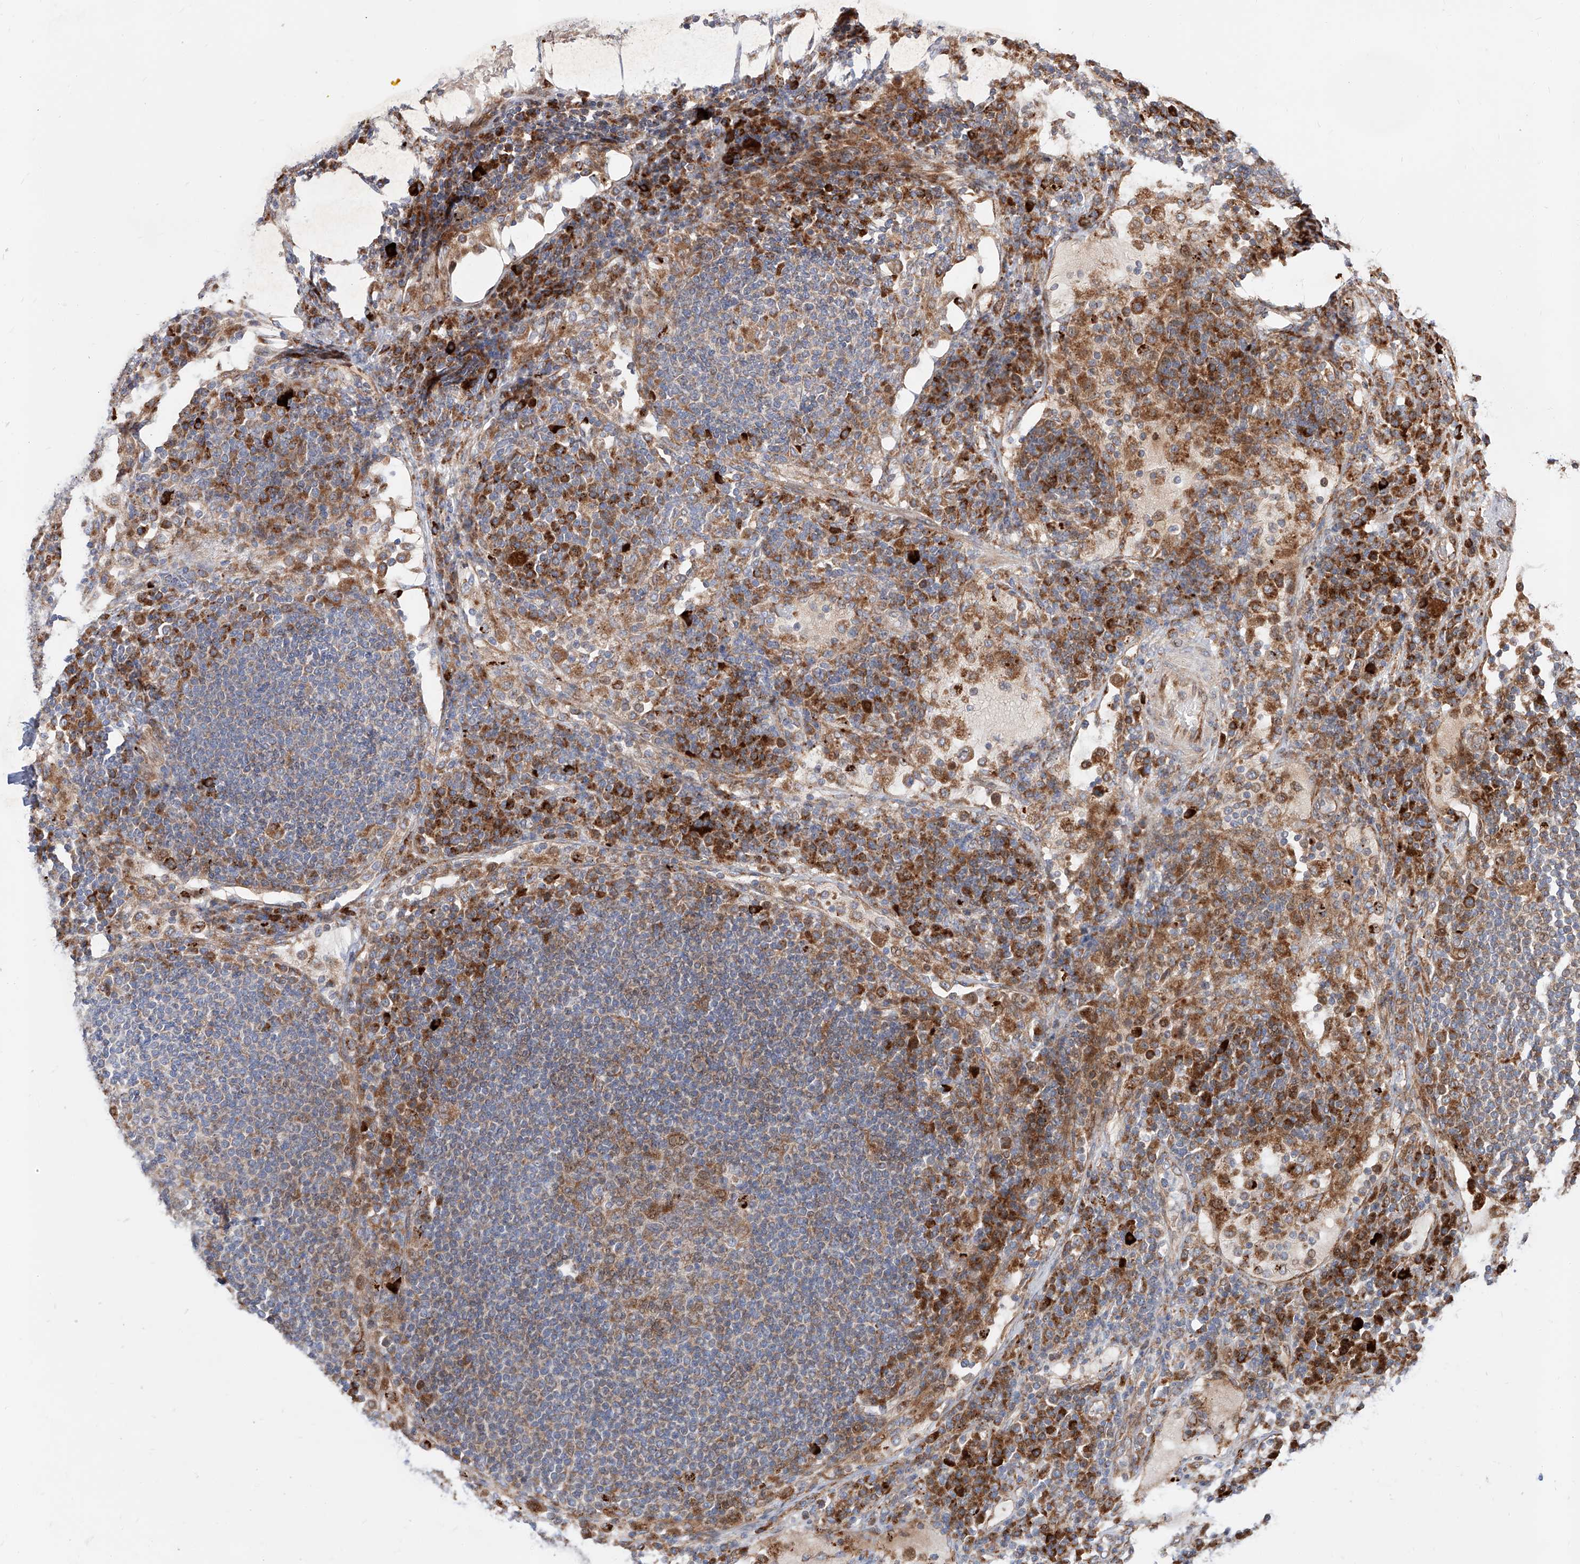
{"staining": {"intensity": "weak", "quantity": "25%-75%", "location": "cytoplasmic/membranous"}, "tissue": "lymph node", "cell_type": "Germinal center cells", "image_type": "normal", "snomed": [{"axis": "morphology", "description": "Normal tissue, NOS"}, {"axis": "topography", "description": "Lymph node"}], "caption": "Immunohistochemical staining of unremarkable lymph node displays low levels of weak cytoplasmic/membranous staining in approximately 25%-75% of germinal center cells.", "gene": "DIRAS3", "patient": {"sex": "female", "age": 53}}